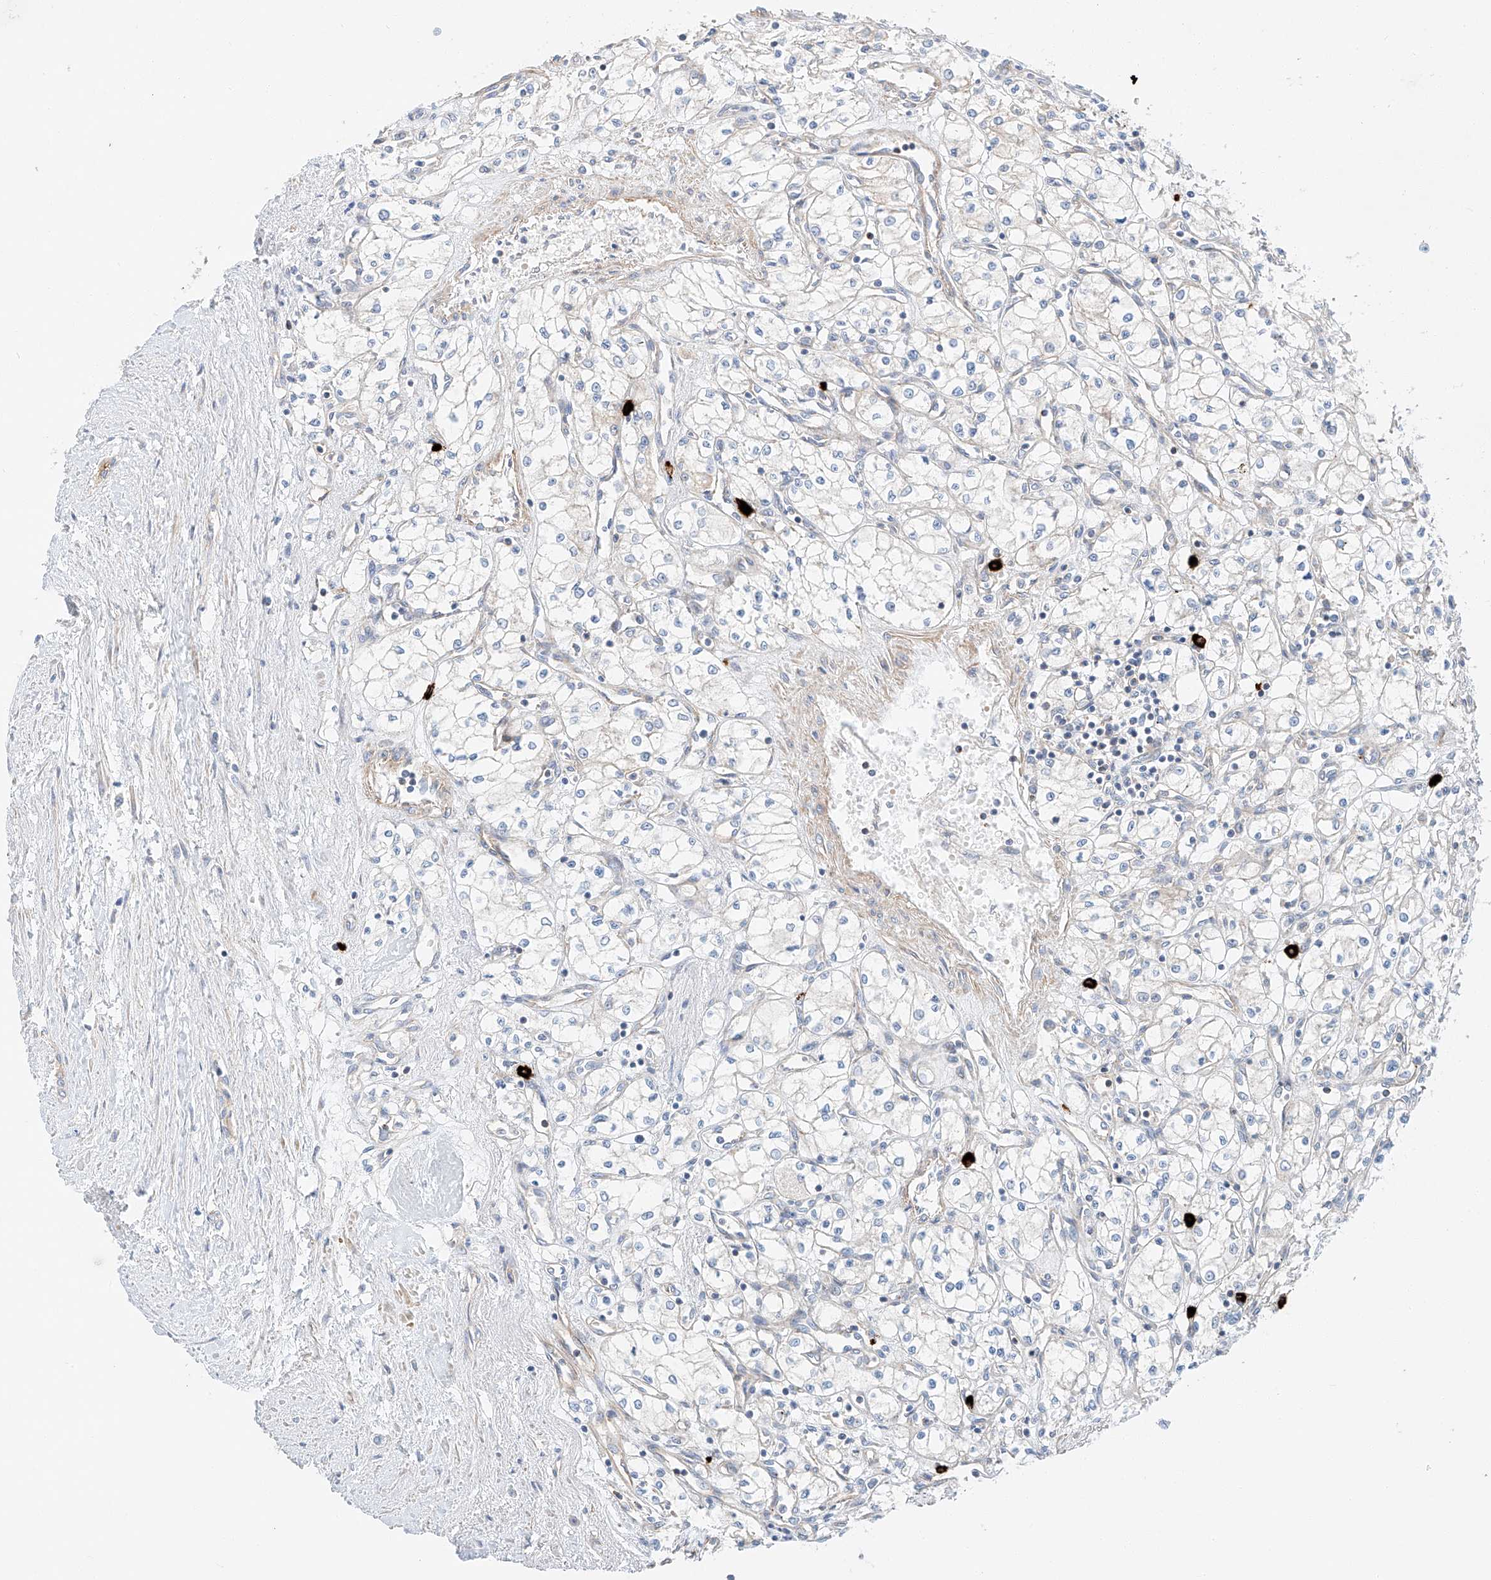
{"staining": {"intensity": "negative", "quantity": "none", "location": "none"}, "tissue": "renal cancer", "cell_type": "Tumor cells", "image_type": "cancer", "snomed": [{"axis": "morphology", "description": "Adenocarcinoma, NOS"}, {"axis": "topography", "description": "Kidney"}], "caption": "There is no significant expression in tumor cells of renal adenocarcinoma.", "gene": "MINDY4", "patient": {"sex": "male", "age": 59}}